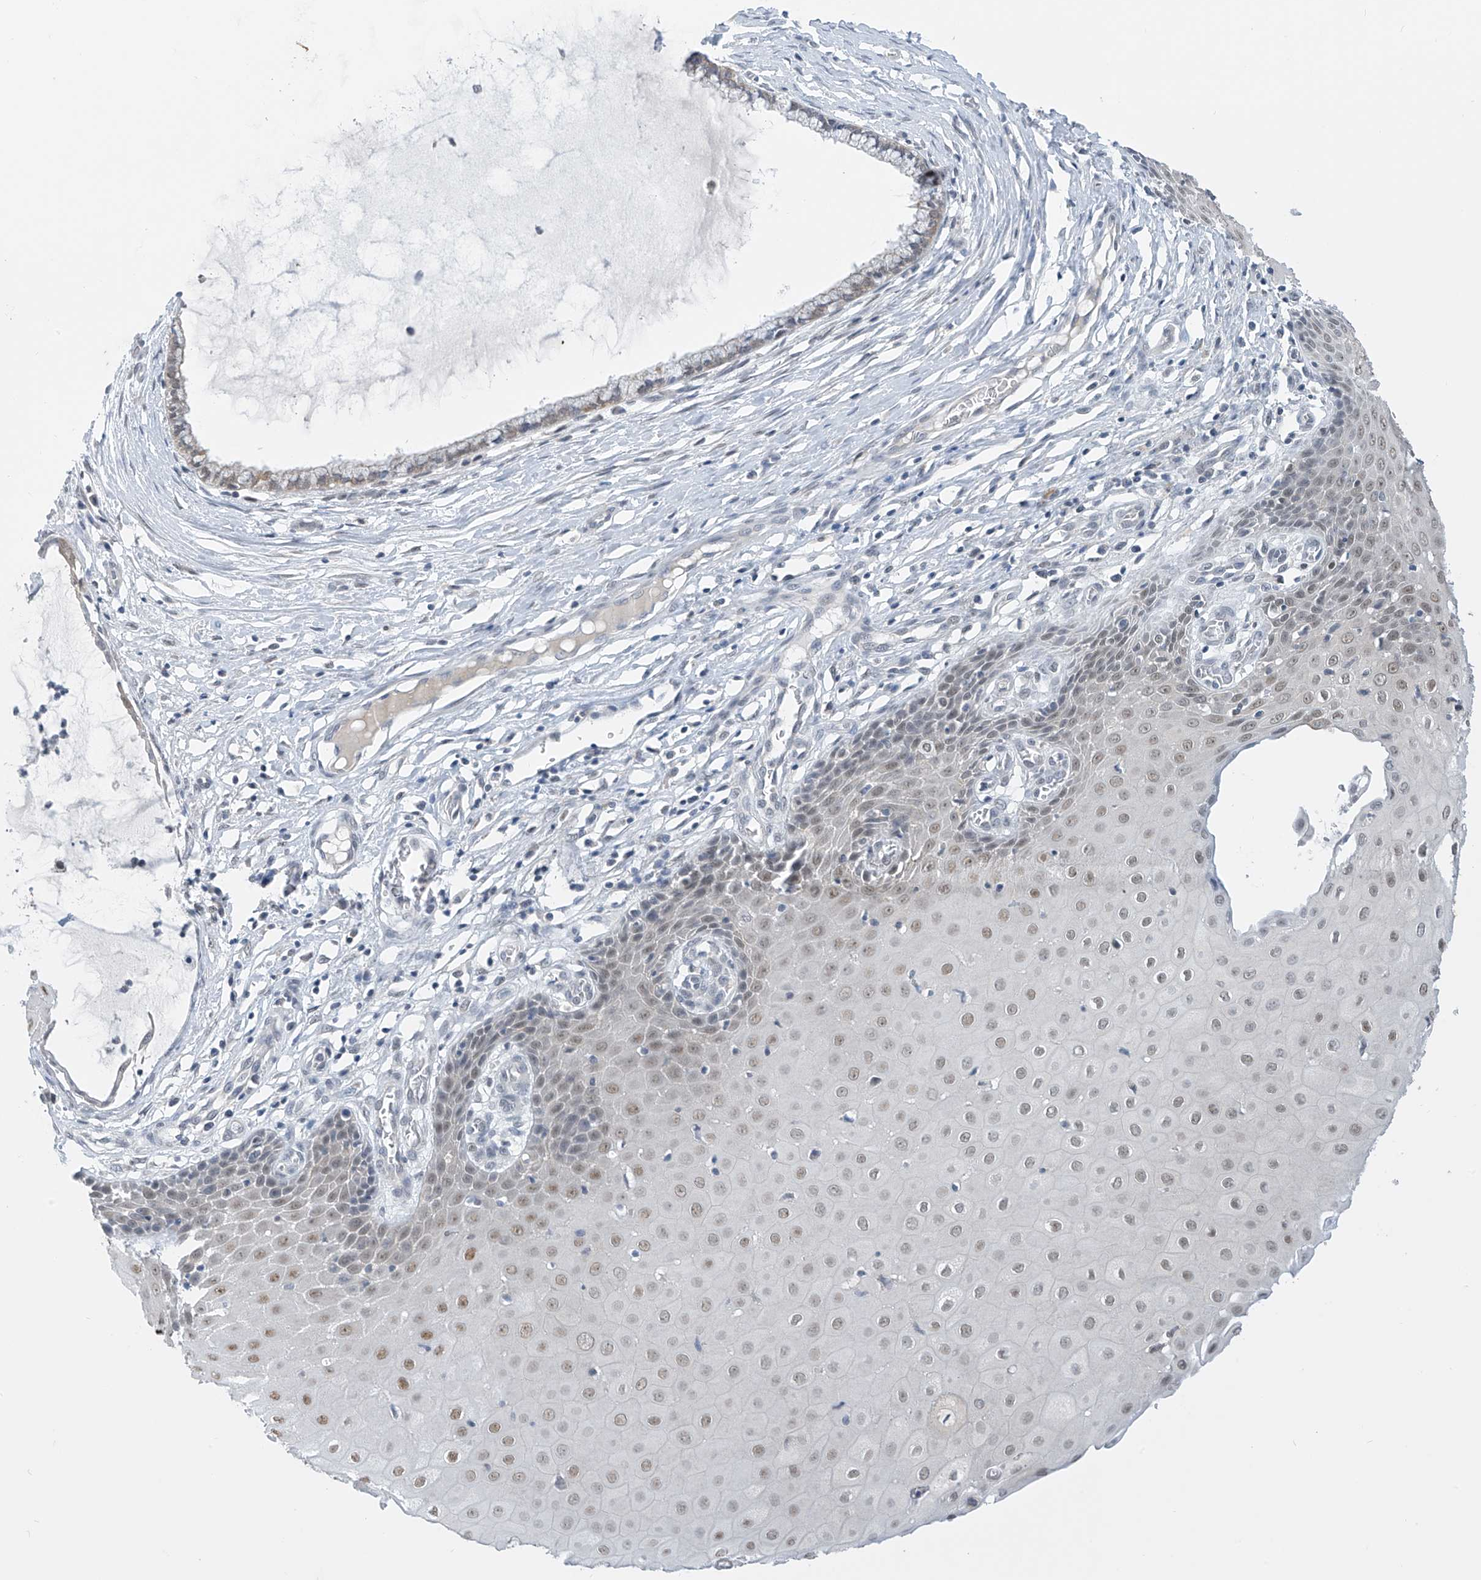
{"staining": {"intensity": "negative", "quantity": "none", "location": "none"}, "tissue": "cervix", "cell_type": "Glandular cells", "image_type": "normal", "snomed": [{"axis": "morphology", "description": "Normal tissue, NOS"}, {"axis": "topography", "description": "Cervix"}], "caption": "Immunohistochemistry of benign cervix displays no staining in glandular cells. (DAB immunohistochemistry (IHC) with hematoxylin counter stain).", "gene": "APLF", "patient": {"sex": "female", "age": 55}}